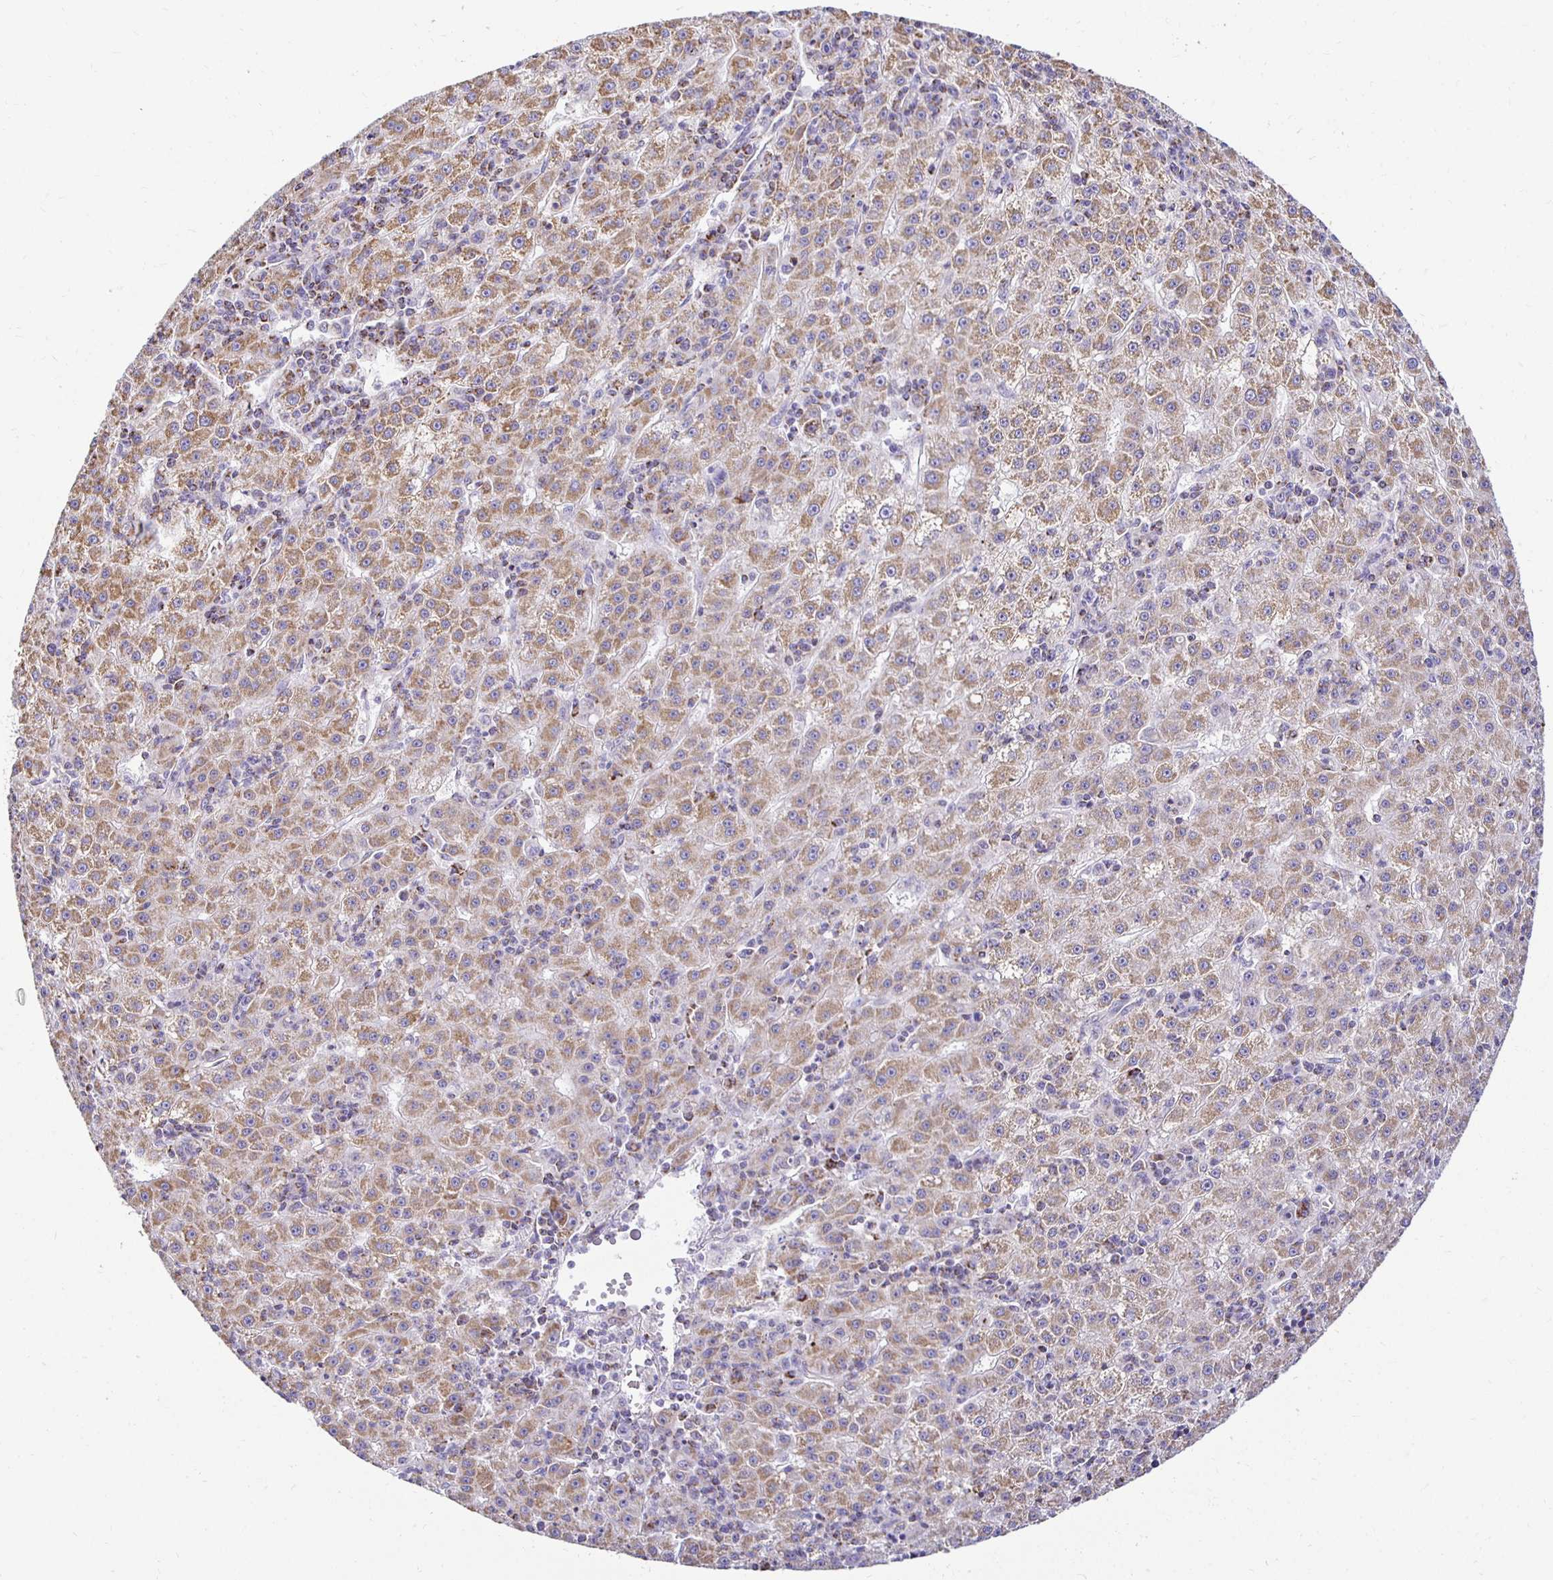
{"staining": {"intensity": "moderate", "quantity": ">75%", "location": "cytoplasmic/membranous"}, "tissue": "liver cancer", "cell_type": "Tumor cells", "image_type": "cancer", "snomed": [{"axis": "morphology", "description": "Carcinoma, Hepatocellular, NOS"}, {"axis": "topography", "description": "Liver"}], "caption": "Tumor cells show medium levels of moderate cytoplasmic/membranous positivity in approximately >75% of cells in human liver hepatocellular carcinoma. The staining is performed using DAB (3,3'-diaminobenzidine) brown chromogen to label protein expression. The nuclei are counter-stained blue using hematoxylin.", "gene": "PLAAT2", "patient": {"sex": "male", "age": 76}}